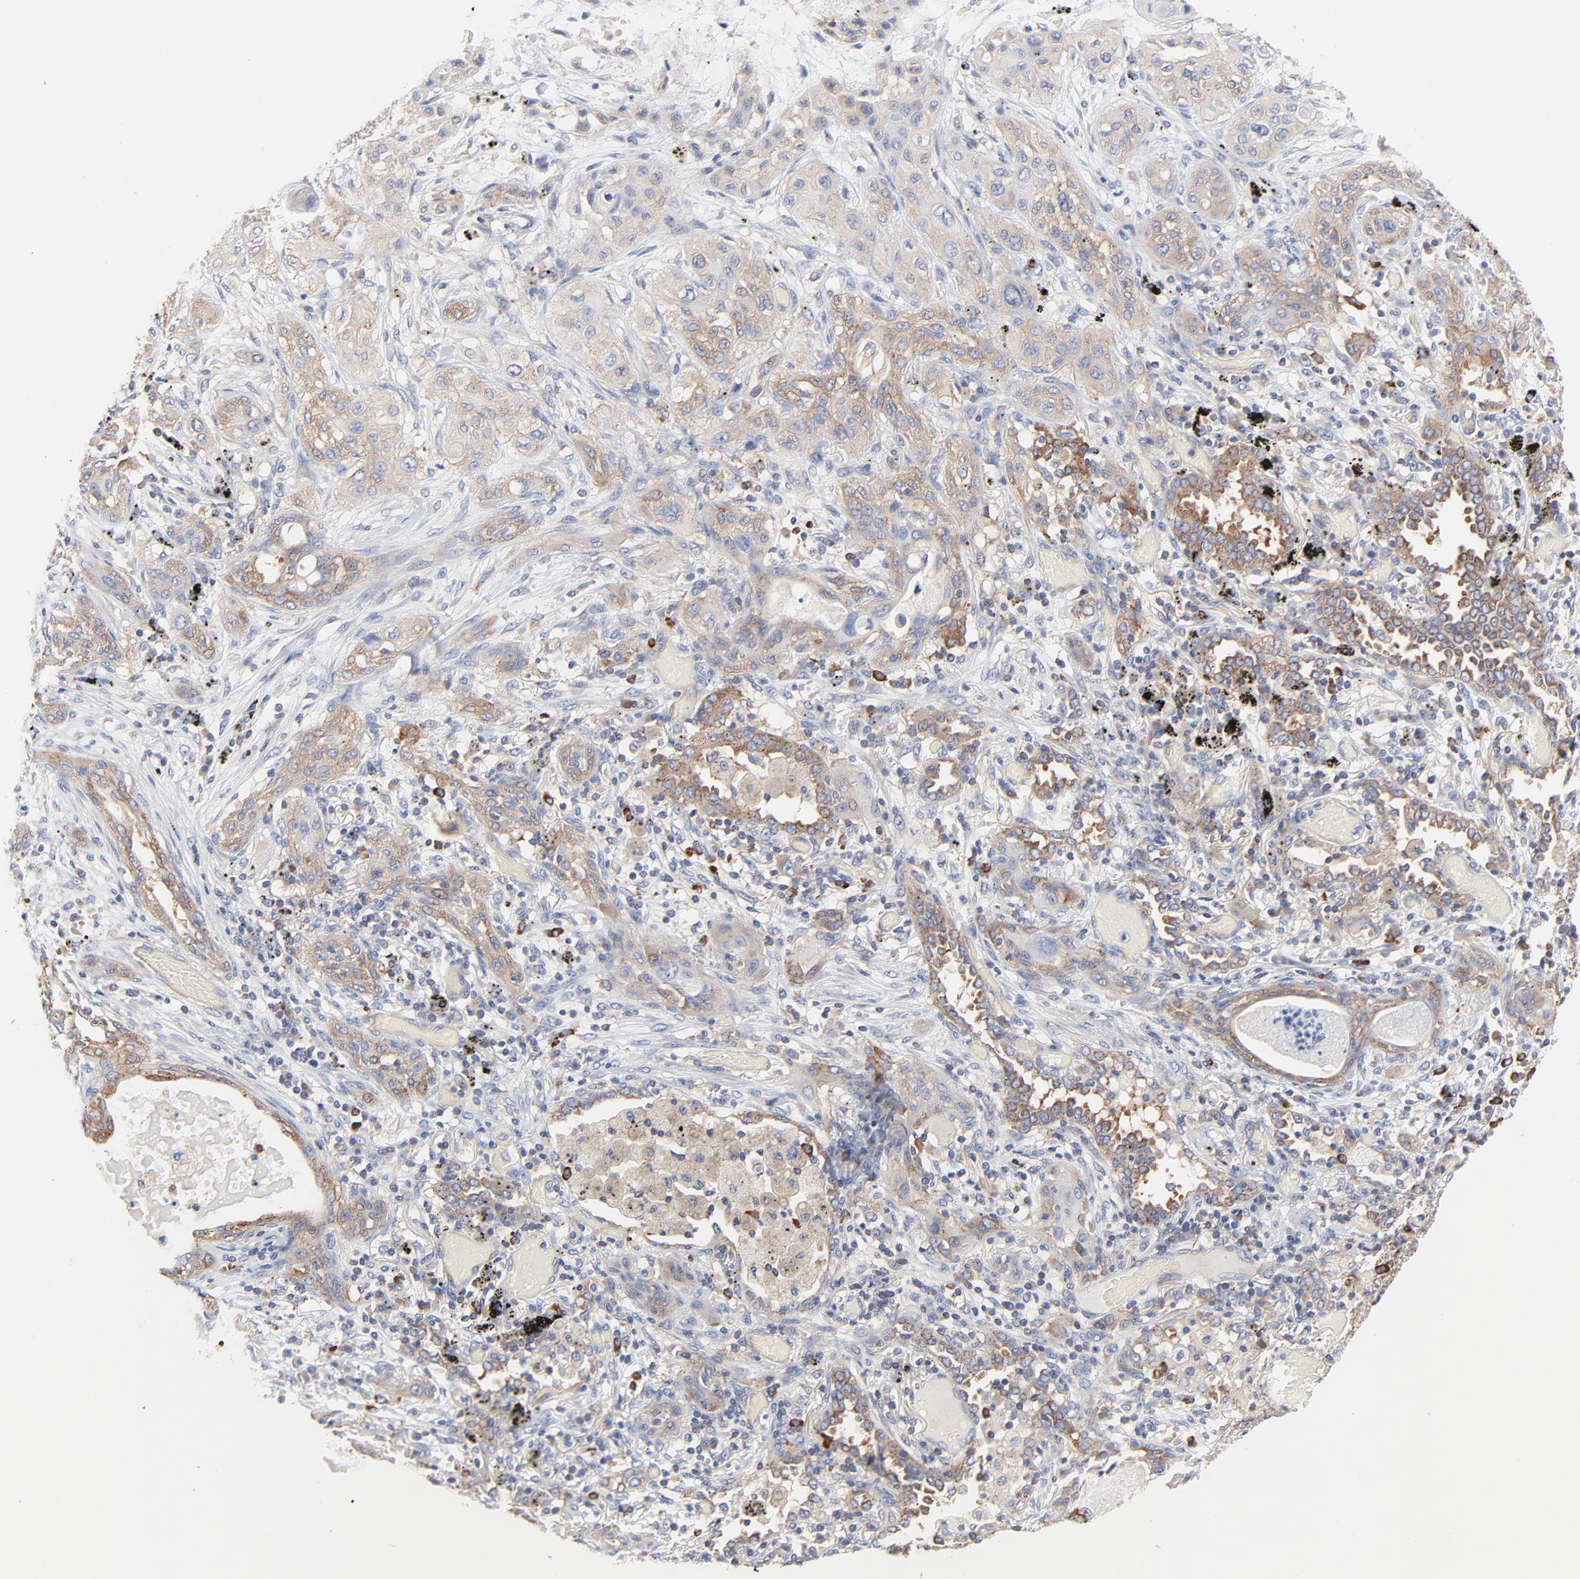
{"staining": {"intensity": "moderate", "quantity": ">75%", "location": "cytoplasmic/membranous"}, "tissue": "lung cancer", "cell_type": "Tumor cells", "image_type": "cancer", "snomed": [{"axis": "morphology", "description": "Squamous cell carcinoma, NOS"}, {"axis": "topography", "description": "Lung"}], "caption": "Lung squamous cell carcinoma tissue exhibits moderate cytoplasmic/membranous staining in approximately >75% of tumor cells", "gene": "CD2AP", "patient": {"sex": "female", "age": 47}}